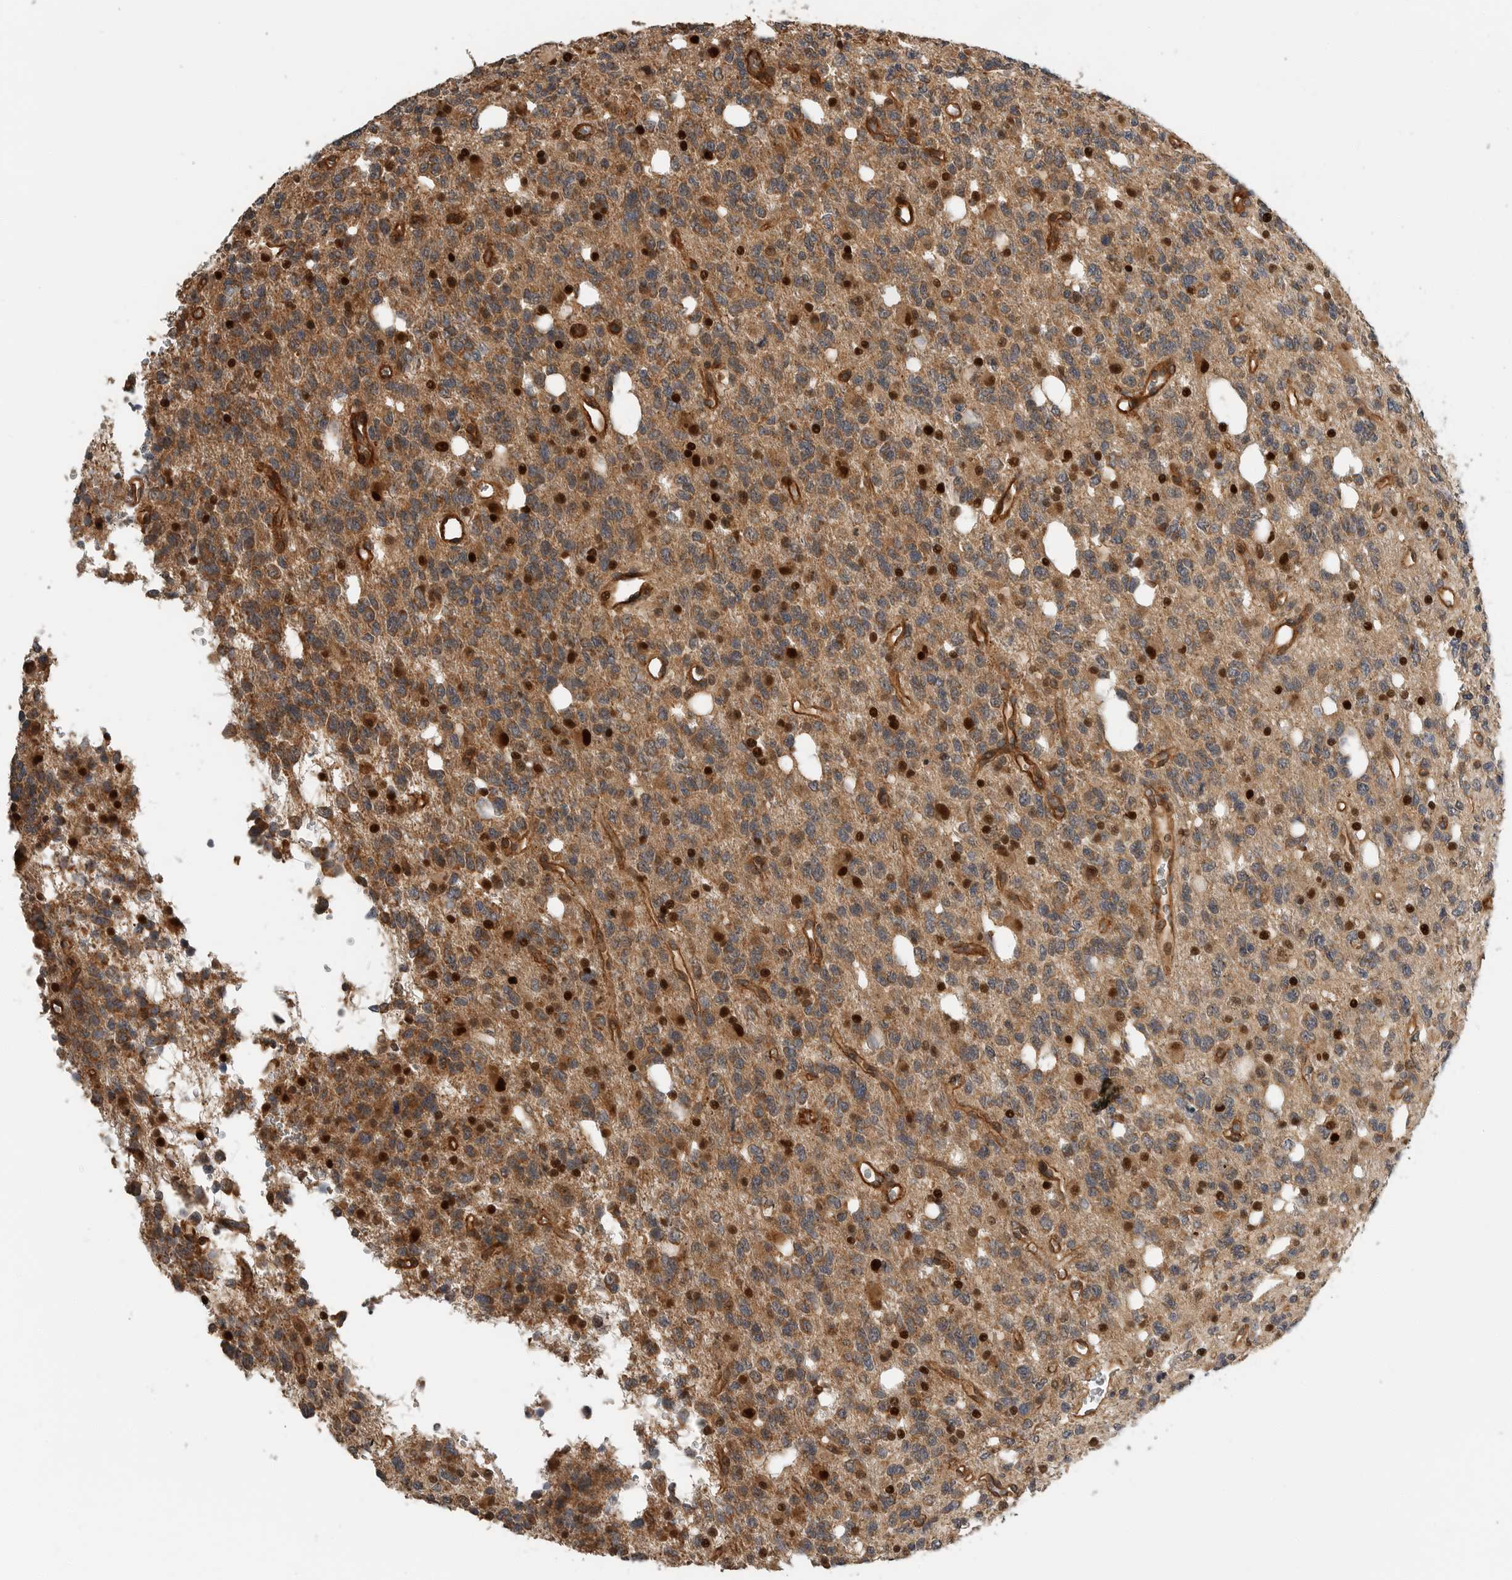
{"staining": {"intensity": "strong", "quantity": "25%-75%", "location": "cytoplasmic/membranous,nuclear"}, "tissue": "glioma", "cell_type": "Tumor cells", "image_type": "cancer", "snomed": [{"axis": "morphology", "description": "Glioma, malignant, High grade"}, {"axis": "topography", "description": "Brain"}], "caption": "Protein staining shows strong cytoplasmic/membranous and nuclear expression in approximately 25%-75% of tumor cells in glioma.", "gene": "STRAP", "patient": {"sex": "female", "age": 62}}